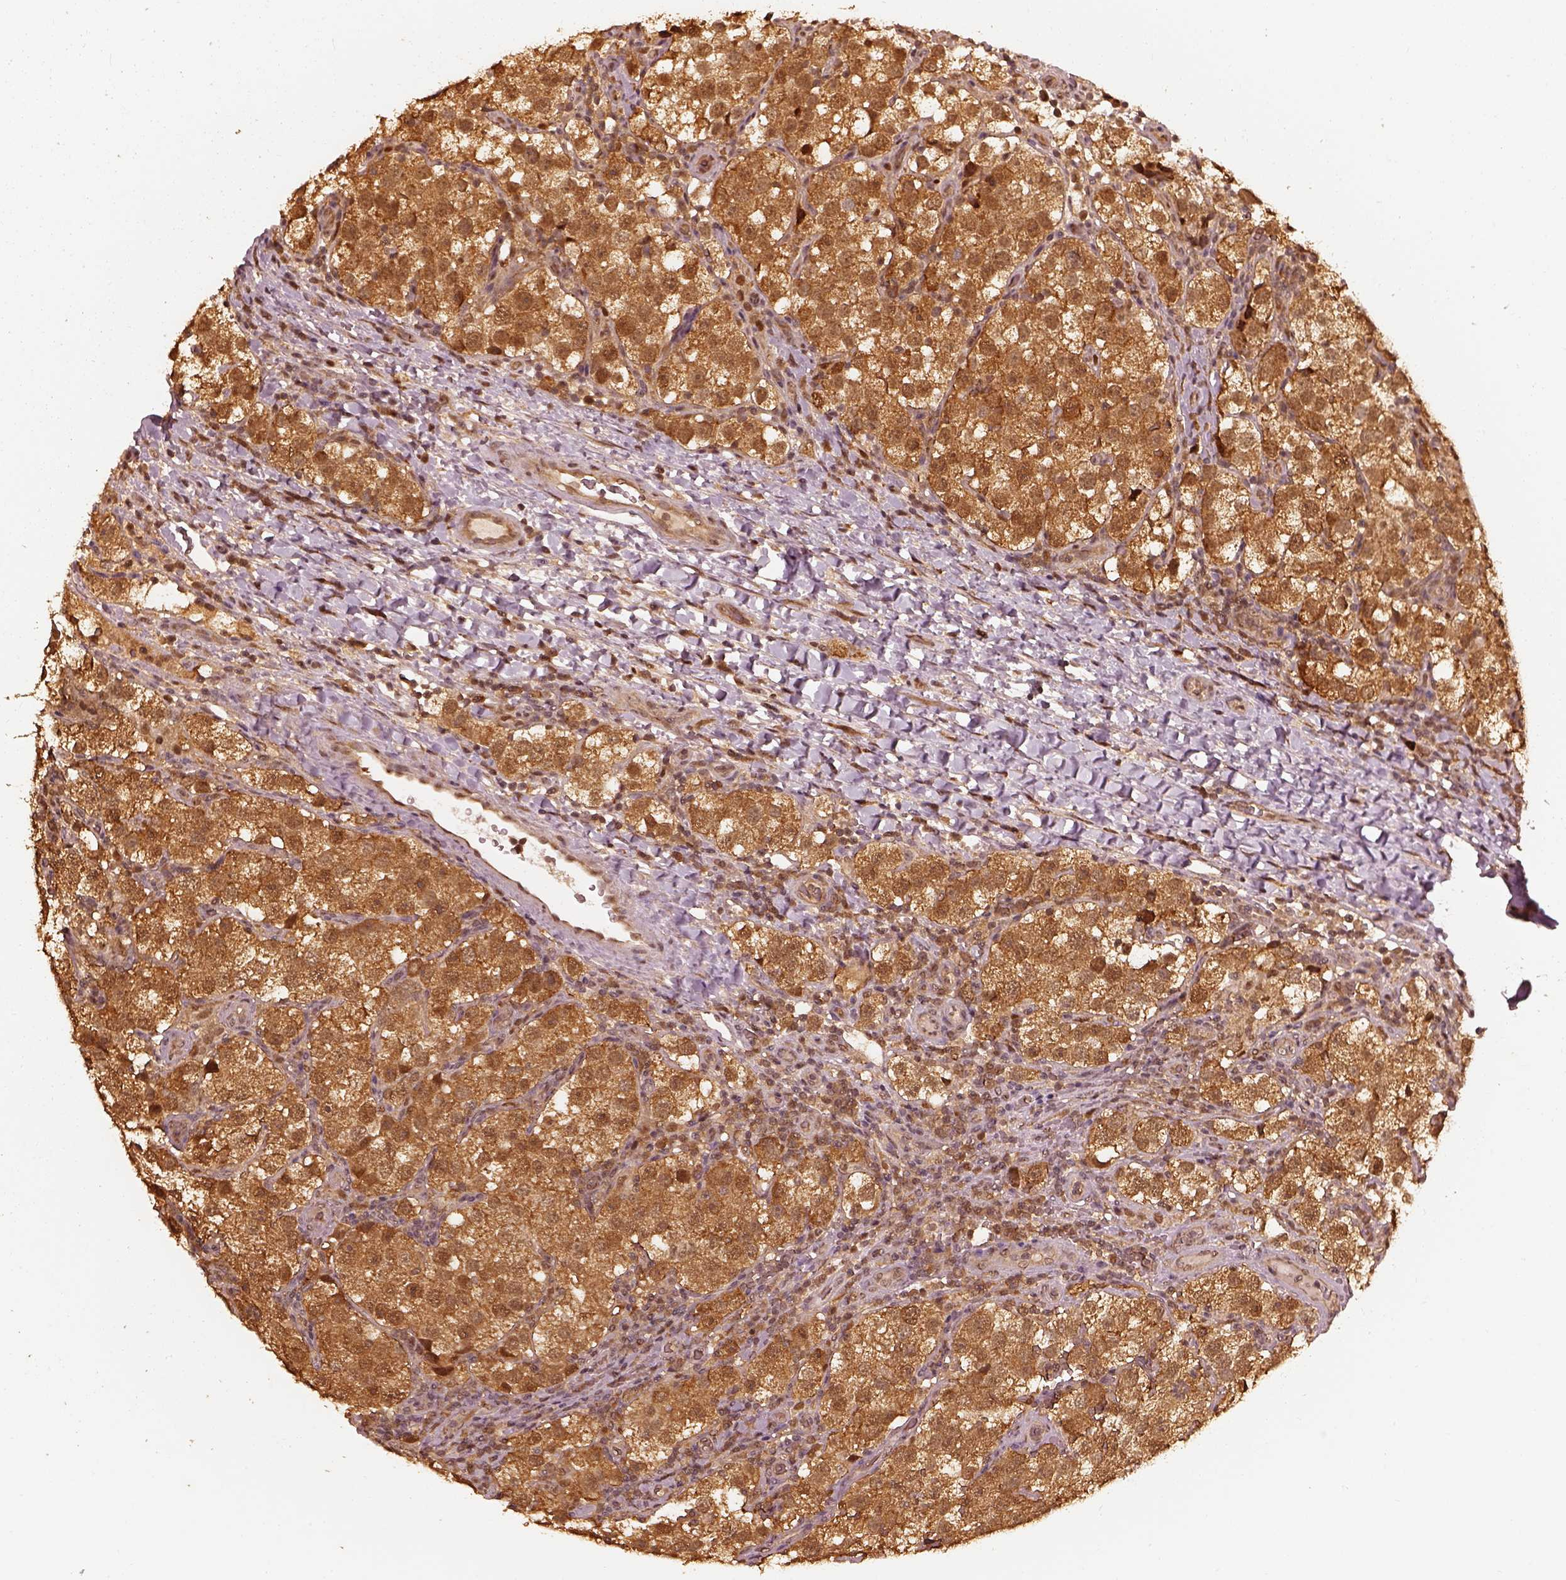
{"staining": {"intensity": "moderate", "quantity": ">75%", "location": "cytoplasmic/membranous"}, "tissue": "testis cancer", "cell_type": "Tumor cells", "image_type": "cancer", "snomed": [{"axis": "morphology", "description": "Seminoma, NOS"}, {"axis": "topography", "description": "Testis"}], "caption": "This histopathology image displays seminoma (testis) stained with immunohistochemistry (IHC) to label a protein in brown. The cytoplasmic/membranous of tumor cells show moderate positivity for the protein. Nuclei are counter-stained blue.", "gene": "PSMC5", "patient": {"sex": "male", "age": 37}}